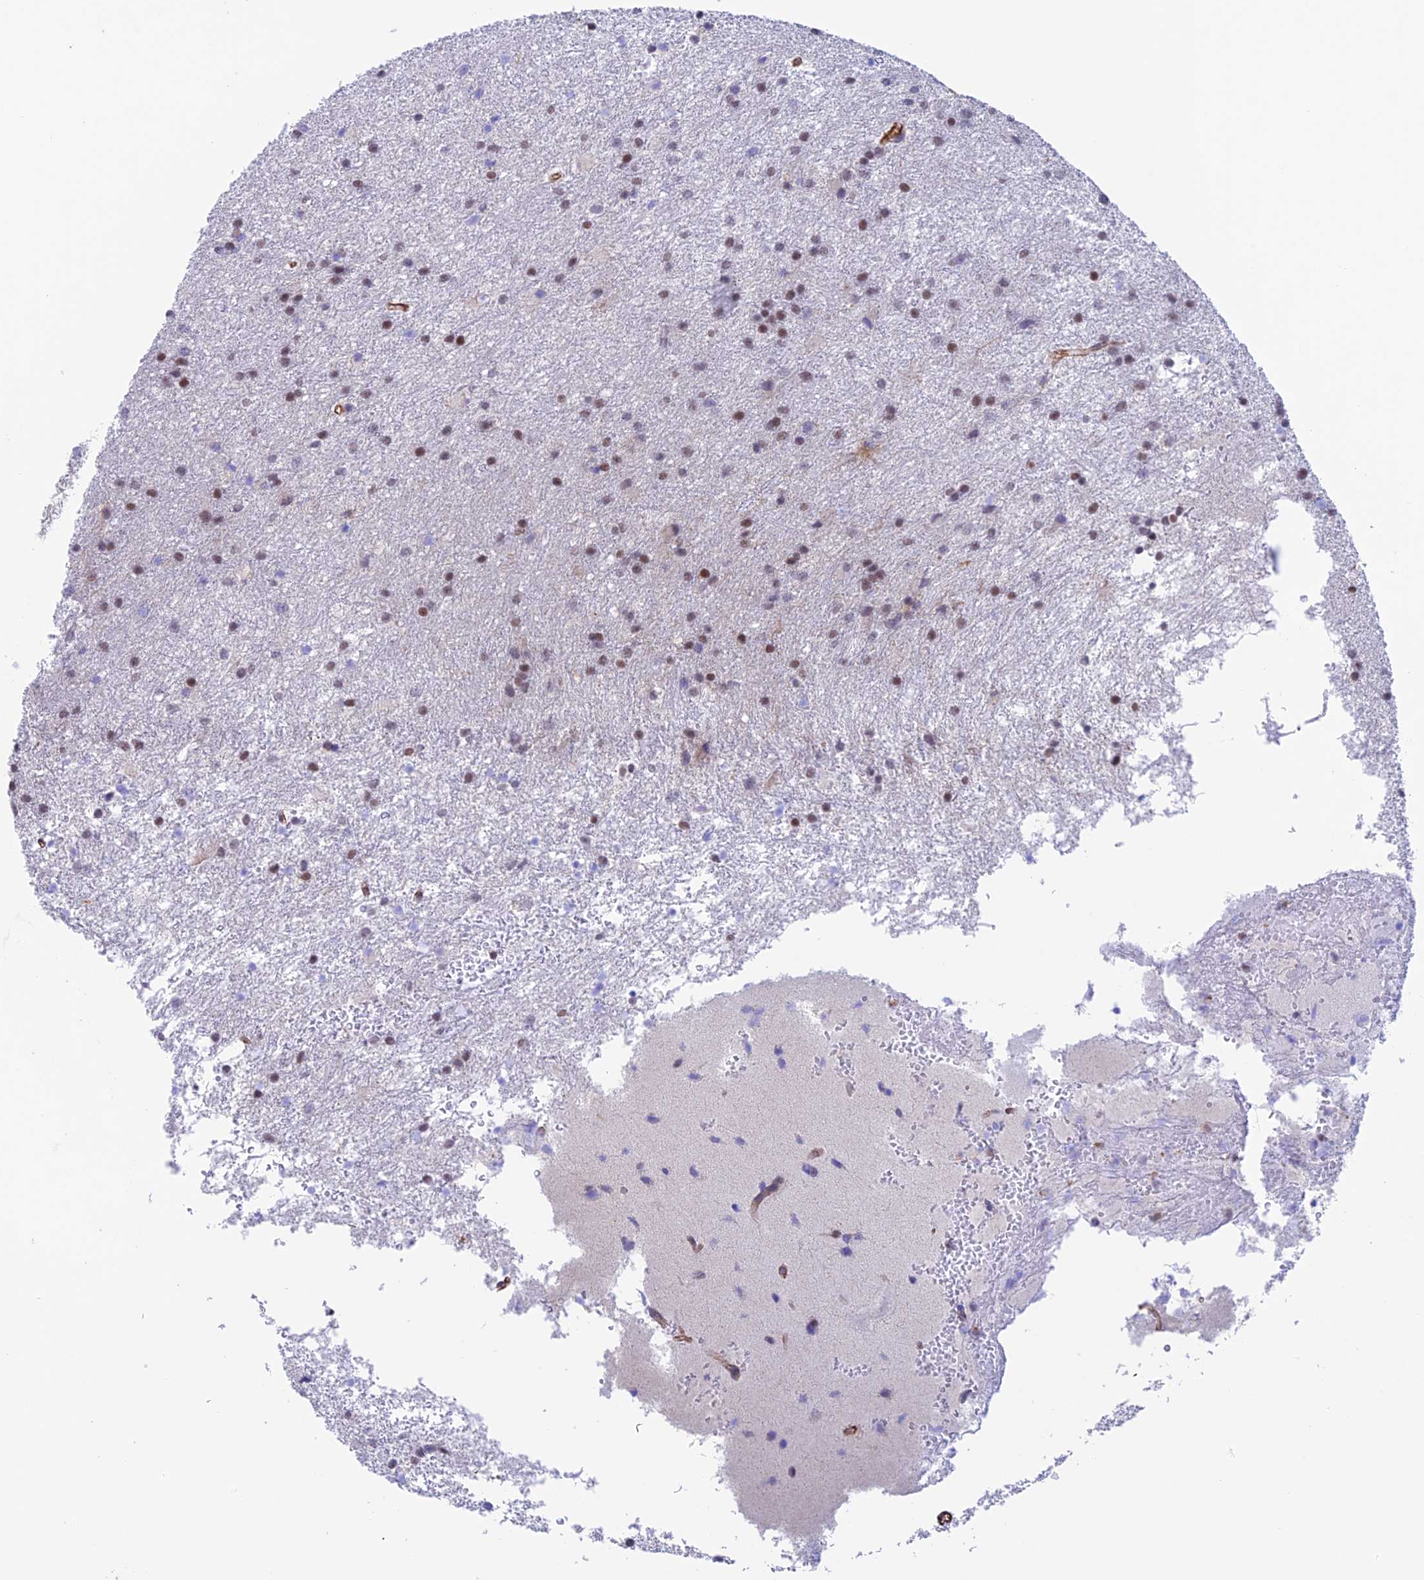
{"staining": {"intensity": "moderate", "quantity": "25%-75%", "location": "nuclear"}, "tissue": "glioma", "cell_type": "Tumor cells", "image_type": "cancer", "snomed": [{"axis": "morphology", "description": "Glioma, malignant, High grade"}, {"axis": "topography", "description": "Brain"}], "caption": "A histopathology image of human malignant glioma (high-grade) stained for a protein reveals moderate nuclear brown staining in tumor cells. (DAB IHC, brown staining for protein, blue staining for nuclei).", "gene": "ZNF652", "patient": {"sex": "female", "age": 50}}